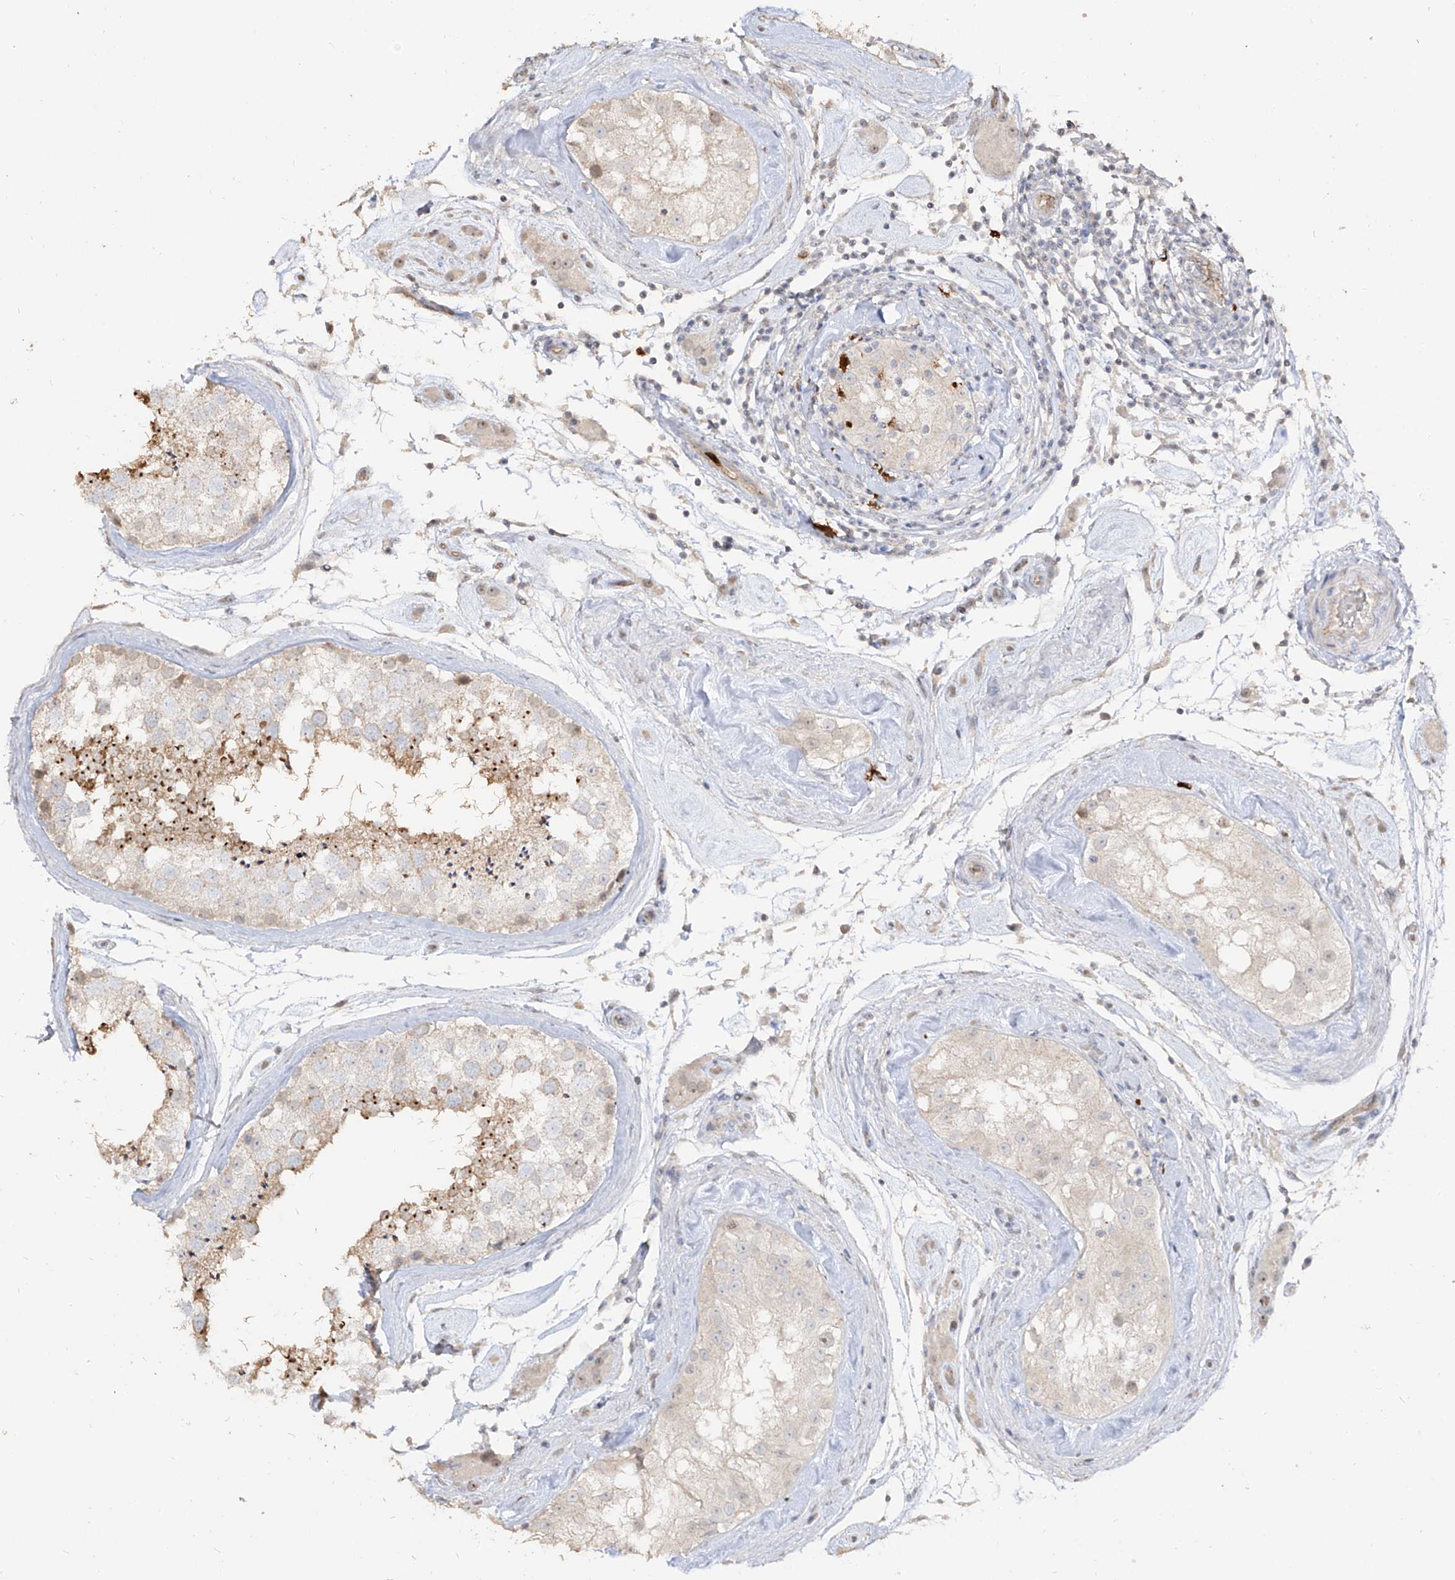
{"staining": {"intensity": "moderate", "quantity": "<25%", "location": "cytoplasmic/membranous,nuclear"}, "tissue": "testis", "cell_type": "Cells in seminiferous ducts", "image_type": "normal", "snomed": [{"axis": "morphology", "description": "Normal tissue, NOS"}, {"axis": "topography", "description": "Testis"}], "caption": "A brown stain labels moderate cytoplasmic/membranous,nuclear staining of a protein in cells in seminiferous ducts of benign human testis. The staining was performed using DAB (3,3'-diaminobenzidine), with brown indicating positive protein expression. Nuclei are stained blue with hematoxylin.", "gene": "ZNF227", "patient": {"sex": "male", "age": 46}}